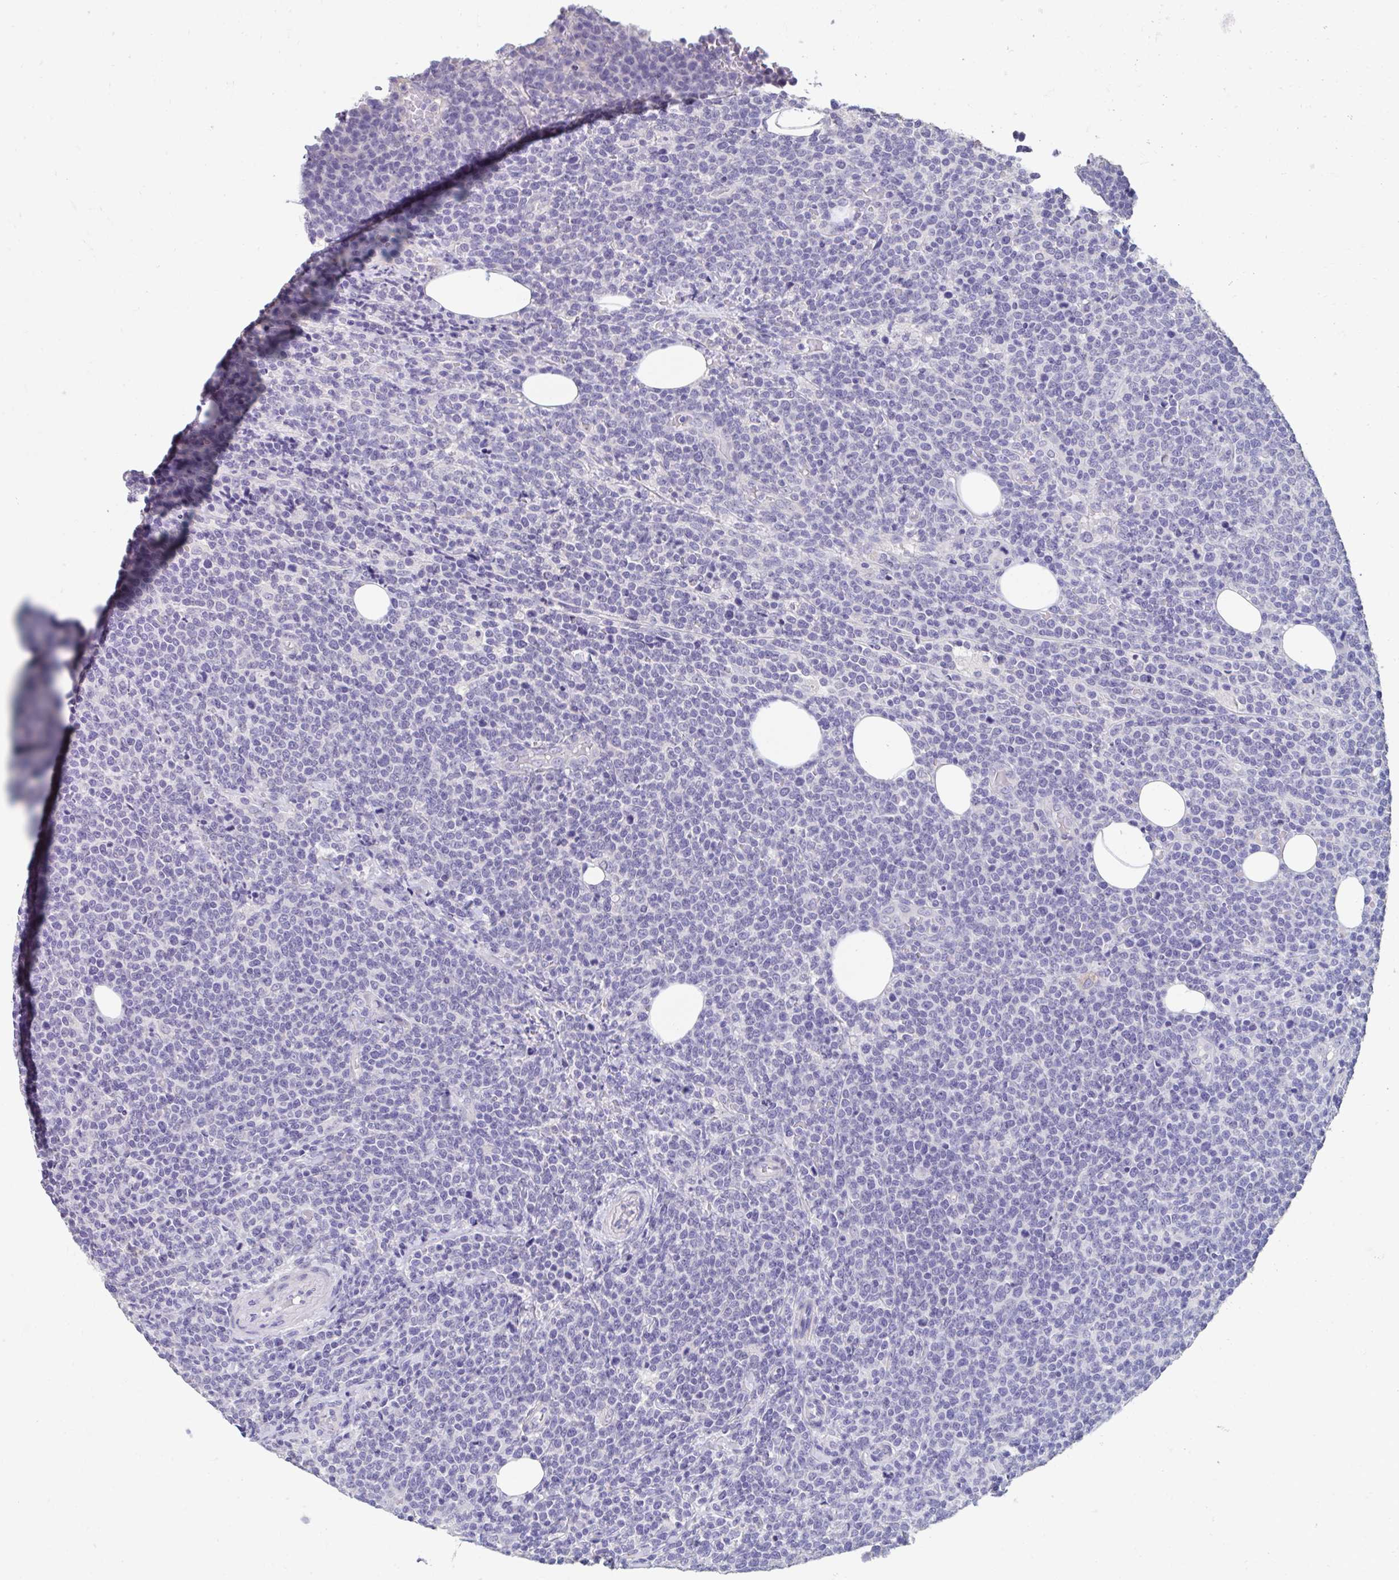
{"staining": {"intensity": "negative", "quantity": "none", "location": "none"}, "tissue": "lymphoma", "cell_type": "Tumor cells", "image_type": "cancer", "snomed": [{"axis": "morphology", "description": "Malignant lymphoma, non-Hodgkin's type, High grade"}, {"axis": "topography", "description": "Lymph node"}], "caption": "Immunohistochemistry (IHC) histopathology image of neoplastic tissue: malignant lymphoma, non-Hodgkin's type (high-grade) stained with DAB displays no significant protein positivity in tumor cells.", "gene": "GPR162", "patient": {"sex": "male", "age": 61}}